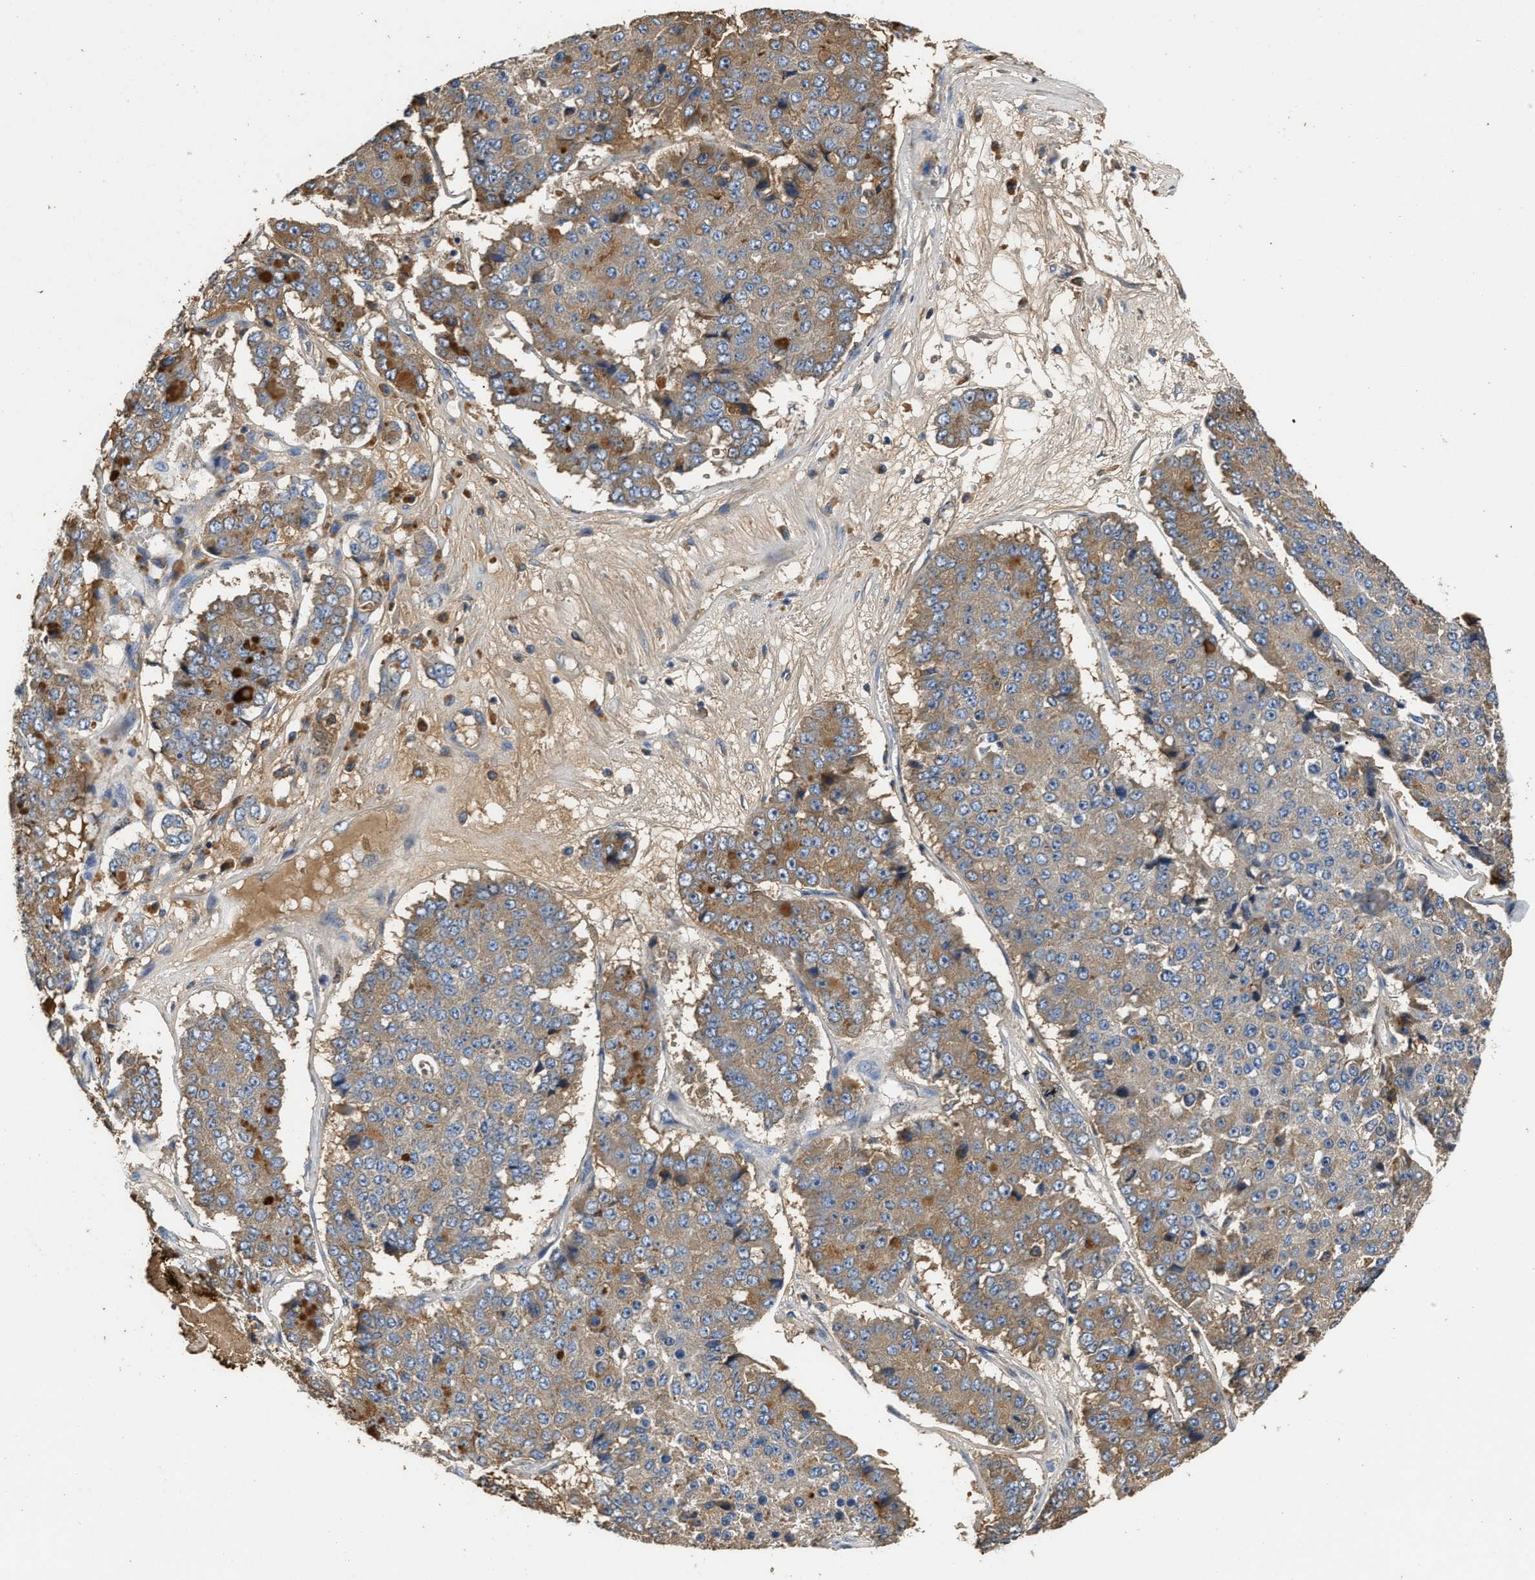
{"staining": {"intensity": "moderate", "quantity": ">75%", "location": "cytoplasmic/membranous"}, "tissue": "pancreatic cancer", "cell_type": "Tumor cells", "image_type": "cancer", "snomed": [{"axis": "morphology", "description": "Adenocarcinoma, NOS"}, {"axis": "topography", "description": "Pancreas"}], "caption": "Adenocarcinoma (pancreatic) stained for a protein exhibits moderate cytoplasmic/membranous positivity in tumor cells.", "gene": "C3", "patient": {"sex": "male", "age": 50}}